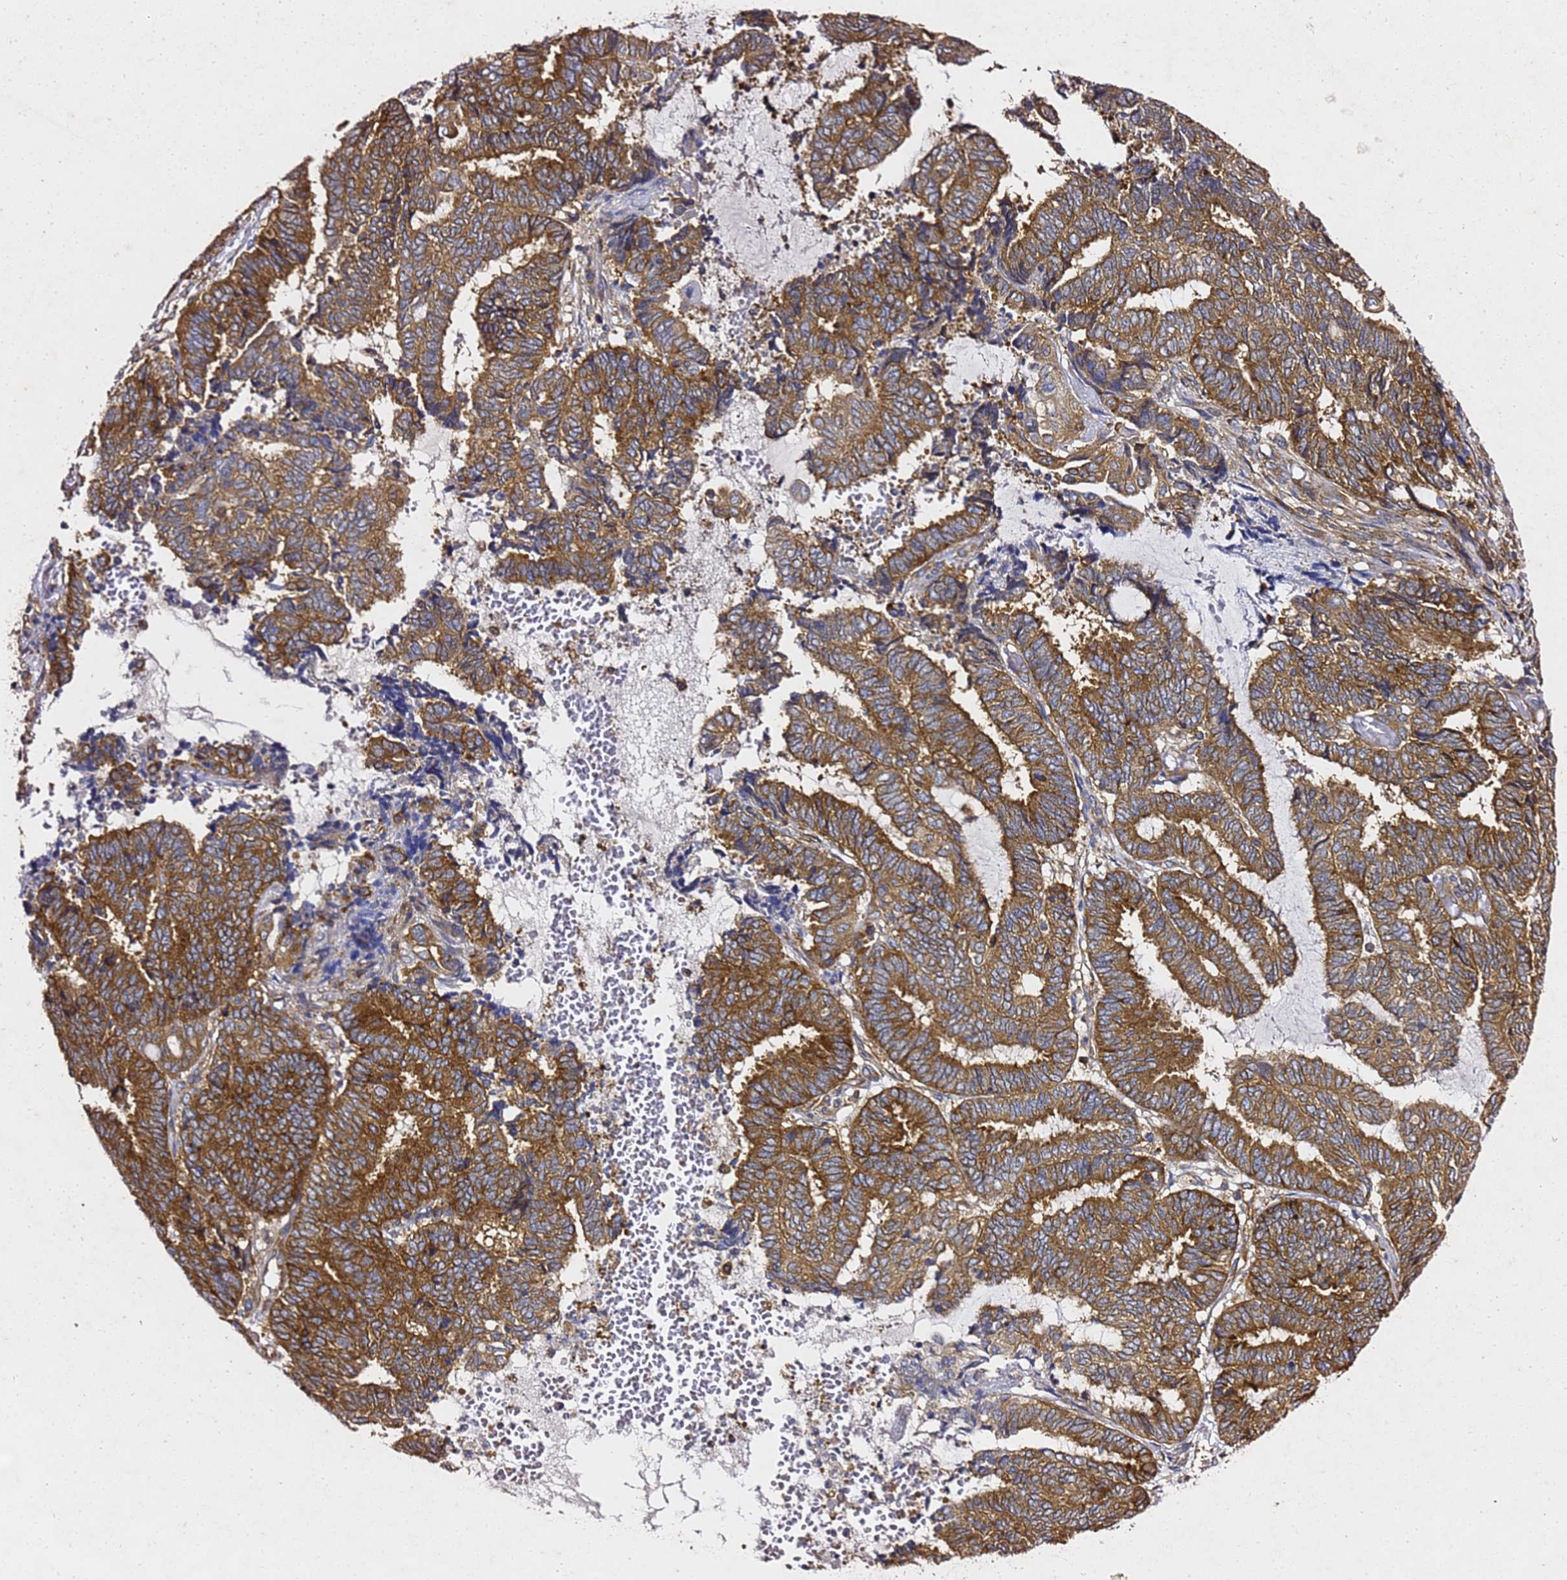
{"staining": {"intensity": "strong", "quantity": ">75%", "location": "cytoplasmic/membranous"}, "tissue": "endometrial cancer", "cell_type": "Tumor cells", "image_type": "cancer", "snomed": [{"axis": "morphology", "description": "Adenocarcinoma, NOS"}, {"axis": "topography", "description": "Uterus"}, {"axis": "topography", "description": "Endometrium"}], "caption": "Immunohistochemical staining of endometrial cancer (adenocarcinoma) reveals high levels of strong cytoplasmic/membranous protein expression in about >75% of tumor cells.", "gene": "TPST1", "patient": {"sex": "female", "age": 70}}